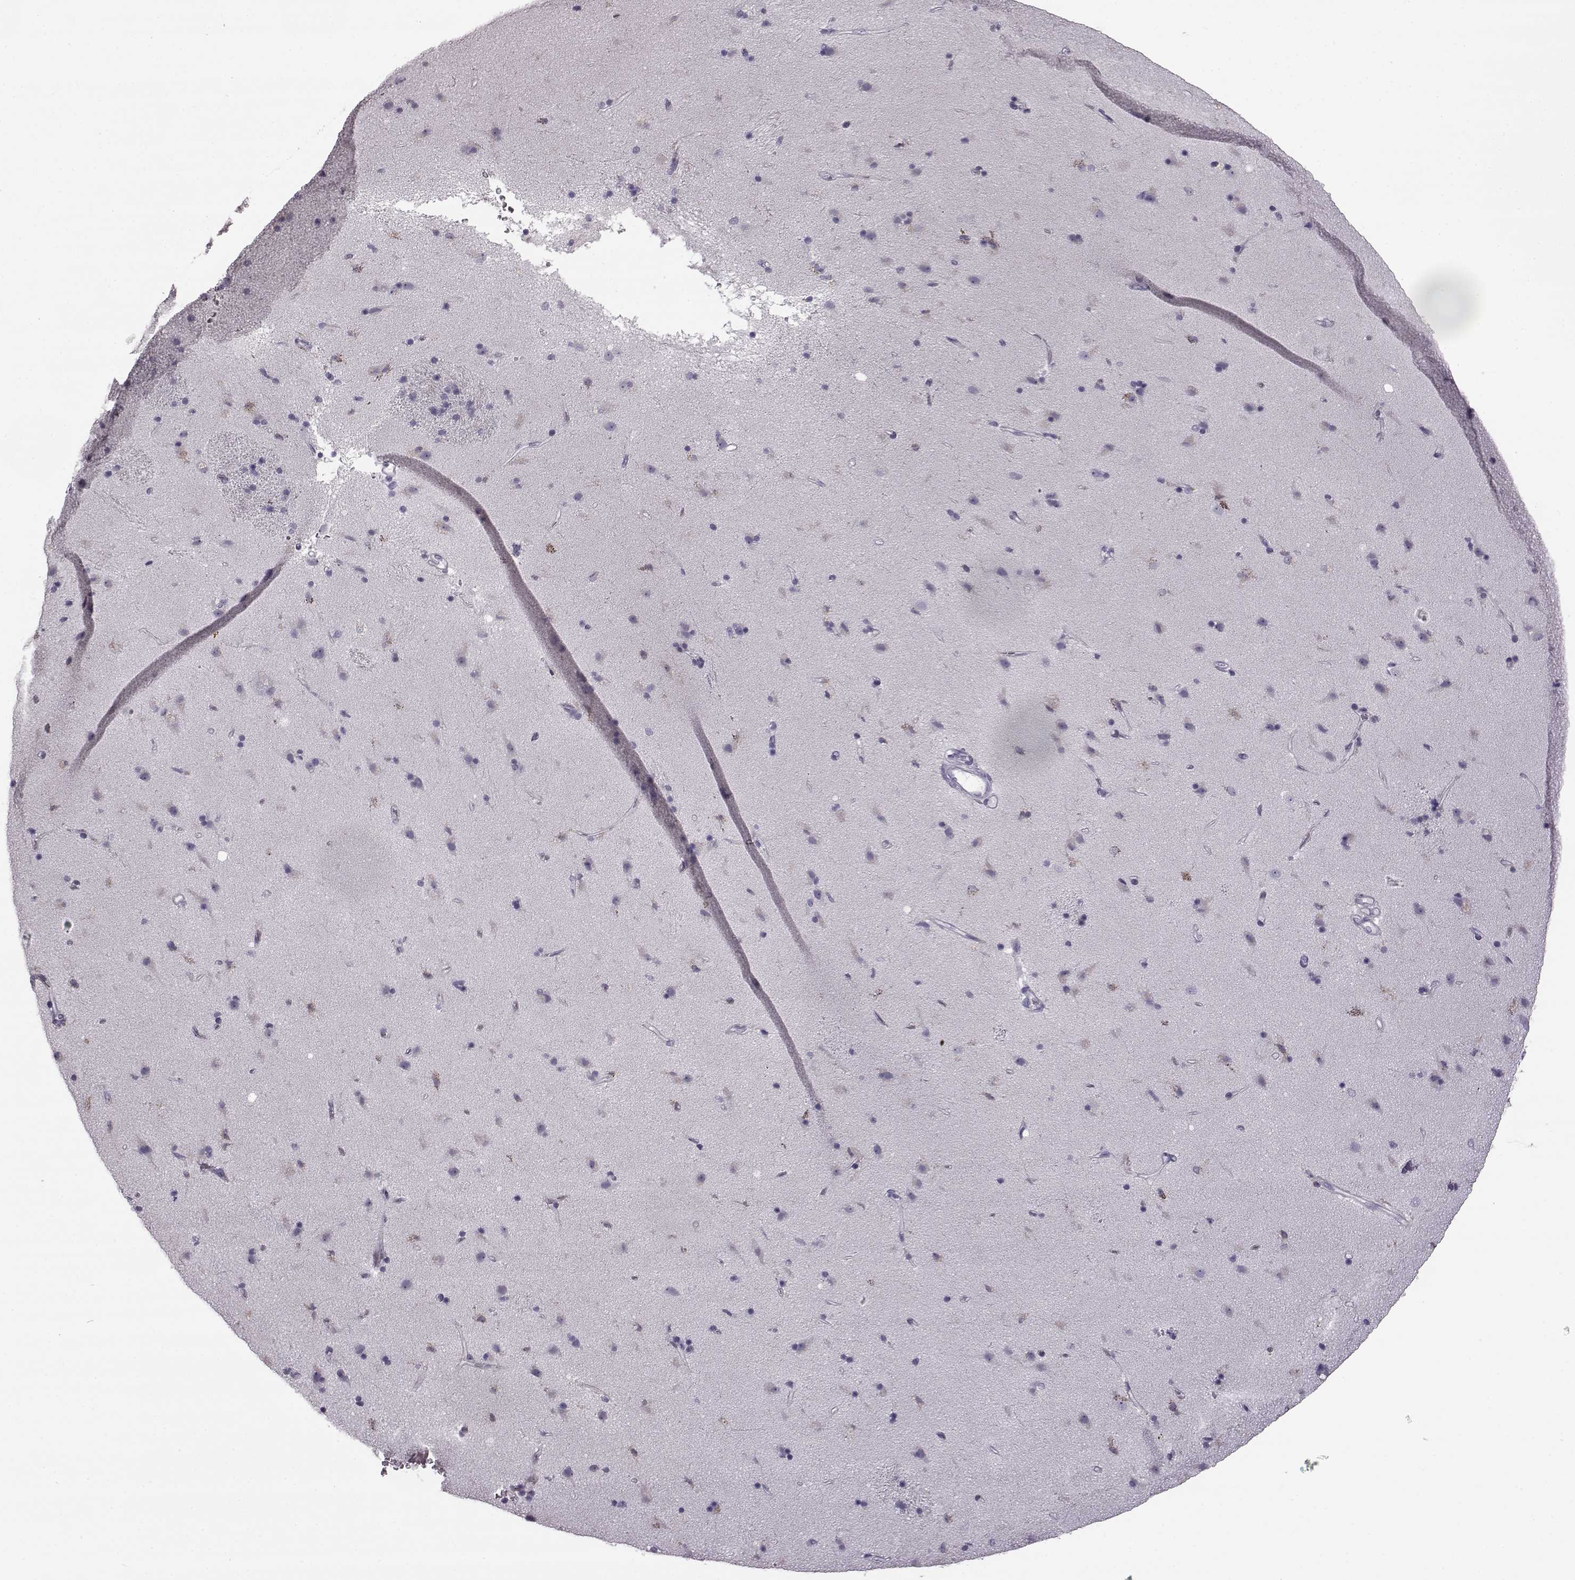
{"staining": {"intensity": "negative", "quantity": "none", "location": "none"}, "tissue": "caudate", "cell_type": "Glial cells", "image_type": "normal", "snomed": [{"axis": "morphology", "description": "Normal tissue, NOS"}, {"axis": "topography", "description": "Lateral ventricle wall"}], "caption": "Immunohistochemistry image of benign caudate stained for a protein (brown), which exhibits no expression in glial cells. Nuclei are stained in blue.", "gene": "ODAD4", "patient": {"sex": "female", "age": 71}}